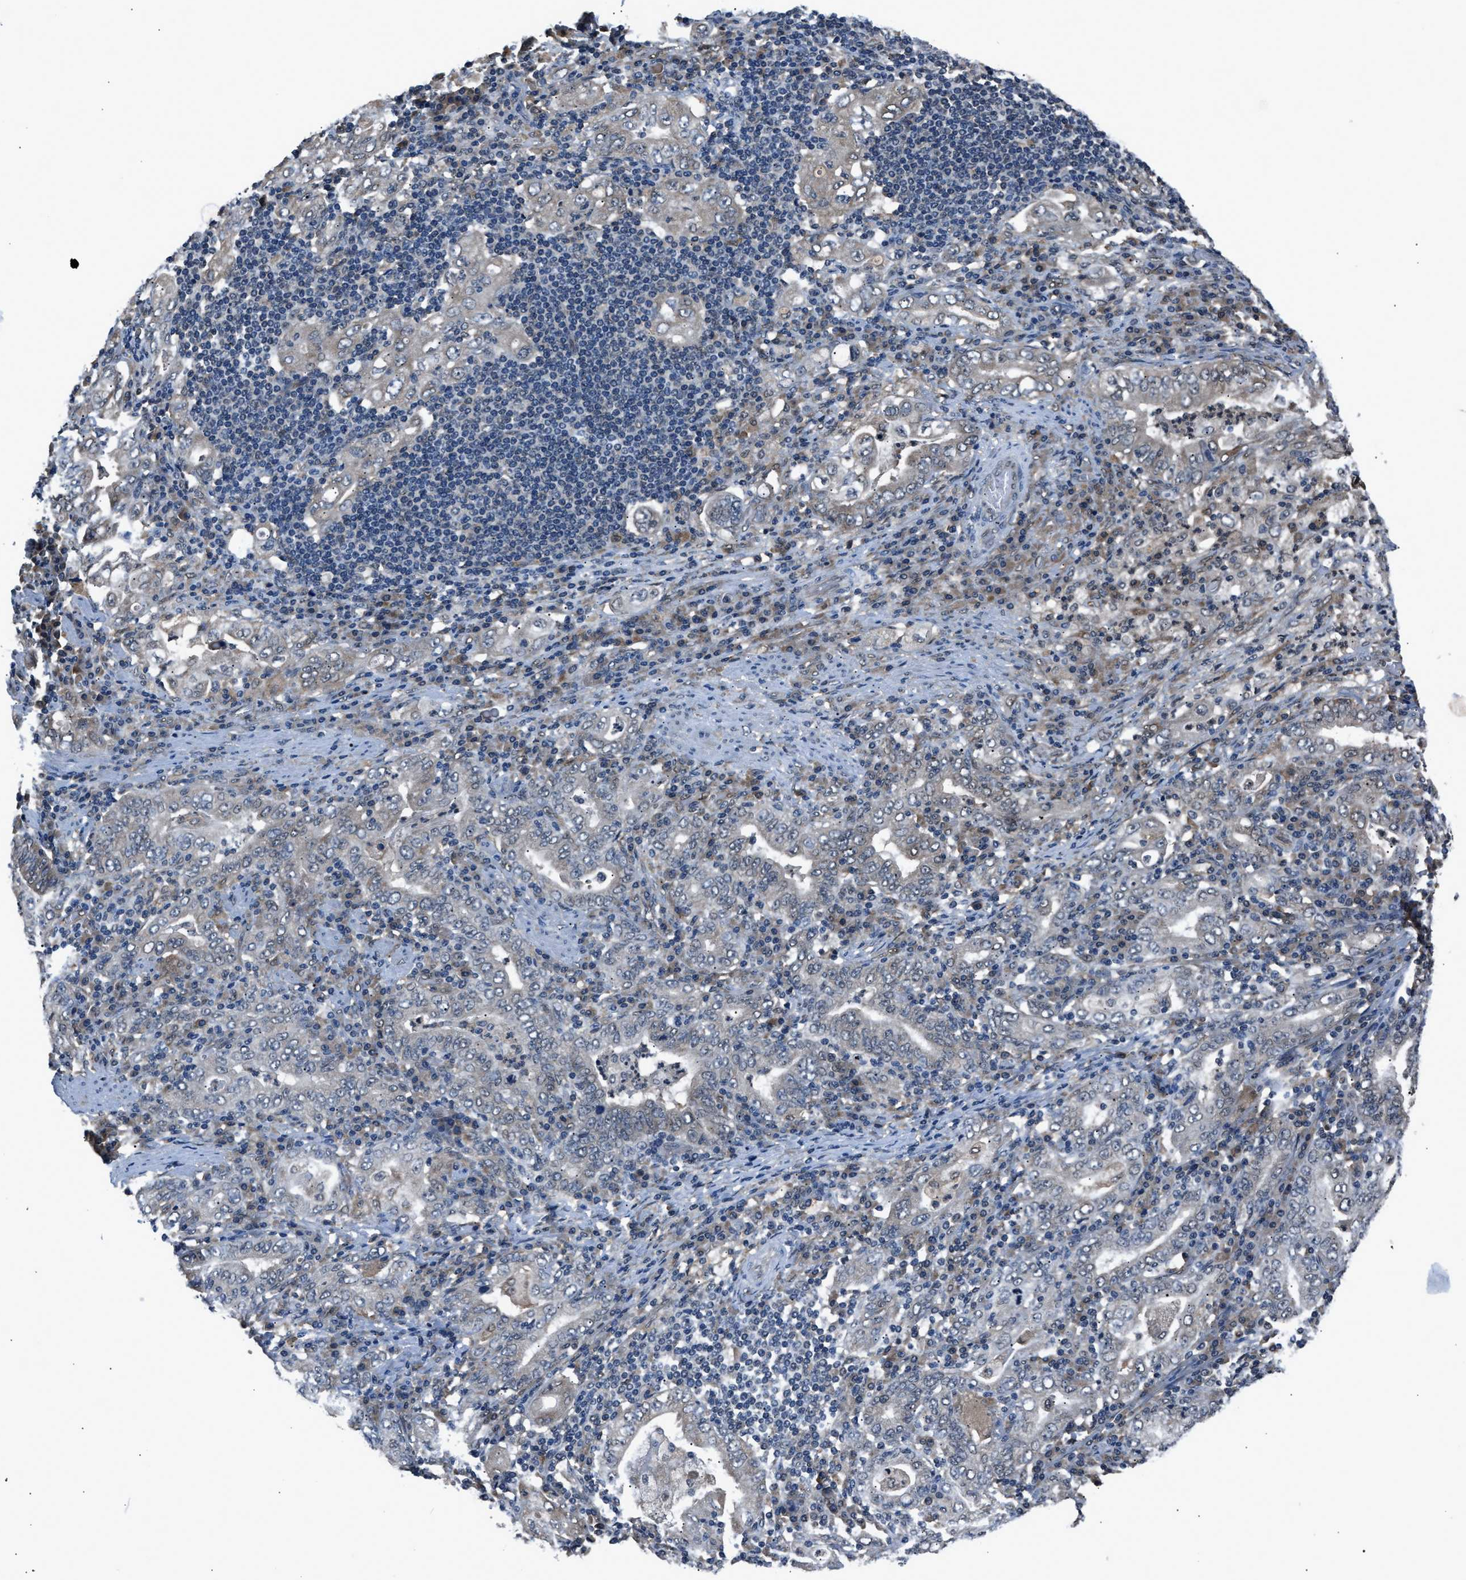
{"staining": {"intensity": "negative", "quantity": "none", "location": "none"}, "tissue": "stomach cancer", "cell_type": "Tumor cells", "image_type": "cancer", "snomed": [{"axis": "morphology", "description": "Normal tissue, NOS"}, {"axis": "morphology", "description": "Adenocarcinoma, NOS"}, {"axis": "topography", "description": "Esophagus"}, {"axis": "topography", "description": "Stomach, upper"}, {"axis": "topography", "description": "Peripheral nerve tissue"}], "caption": "DAB (3,3'-diaminobenzidine) immunohistochemical staining of stomach cancer demonstrates no significant staining in tumor cells.", "gene": "TP53I3", "patient": {"sex": "male", "age": 62}}